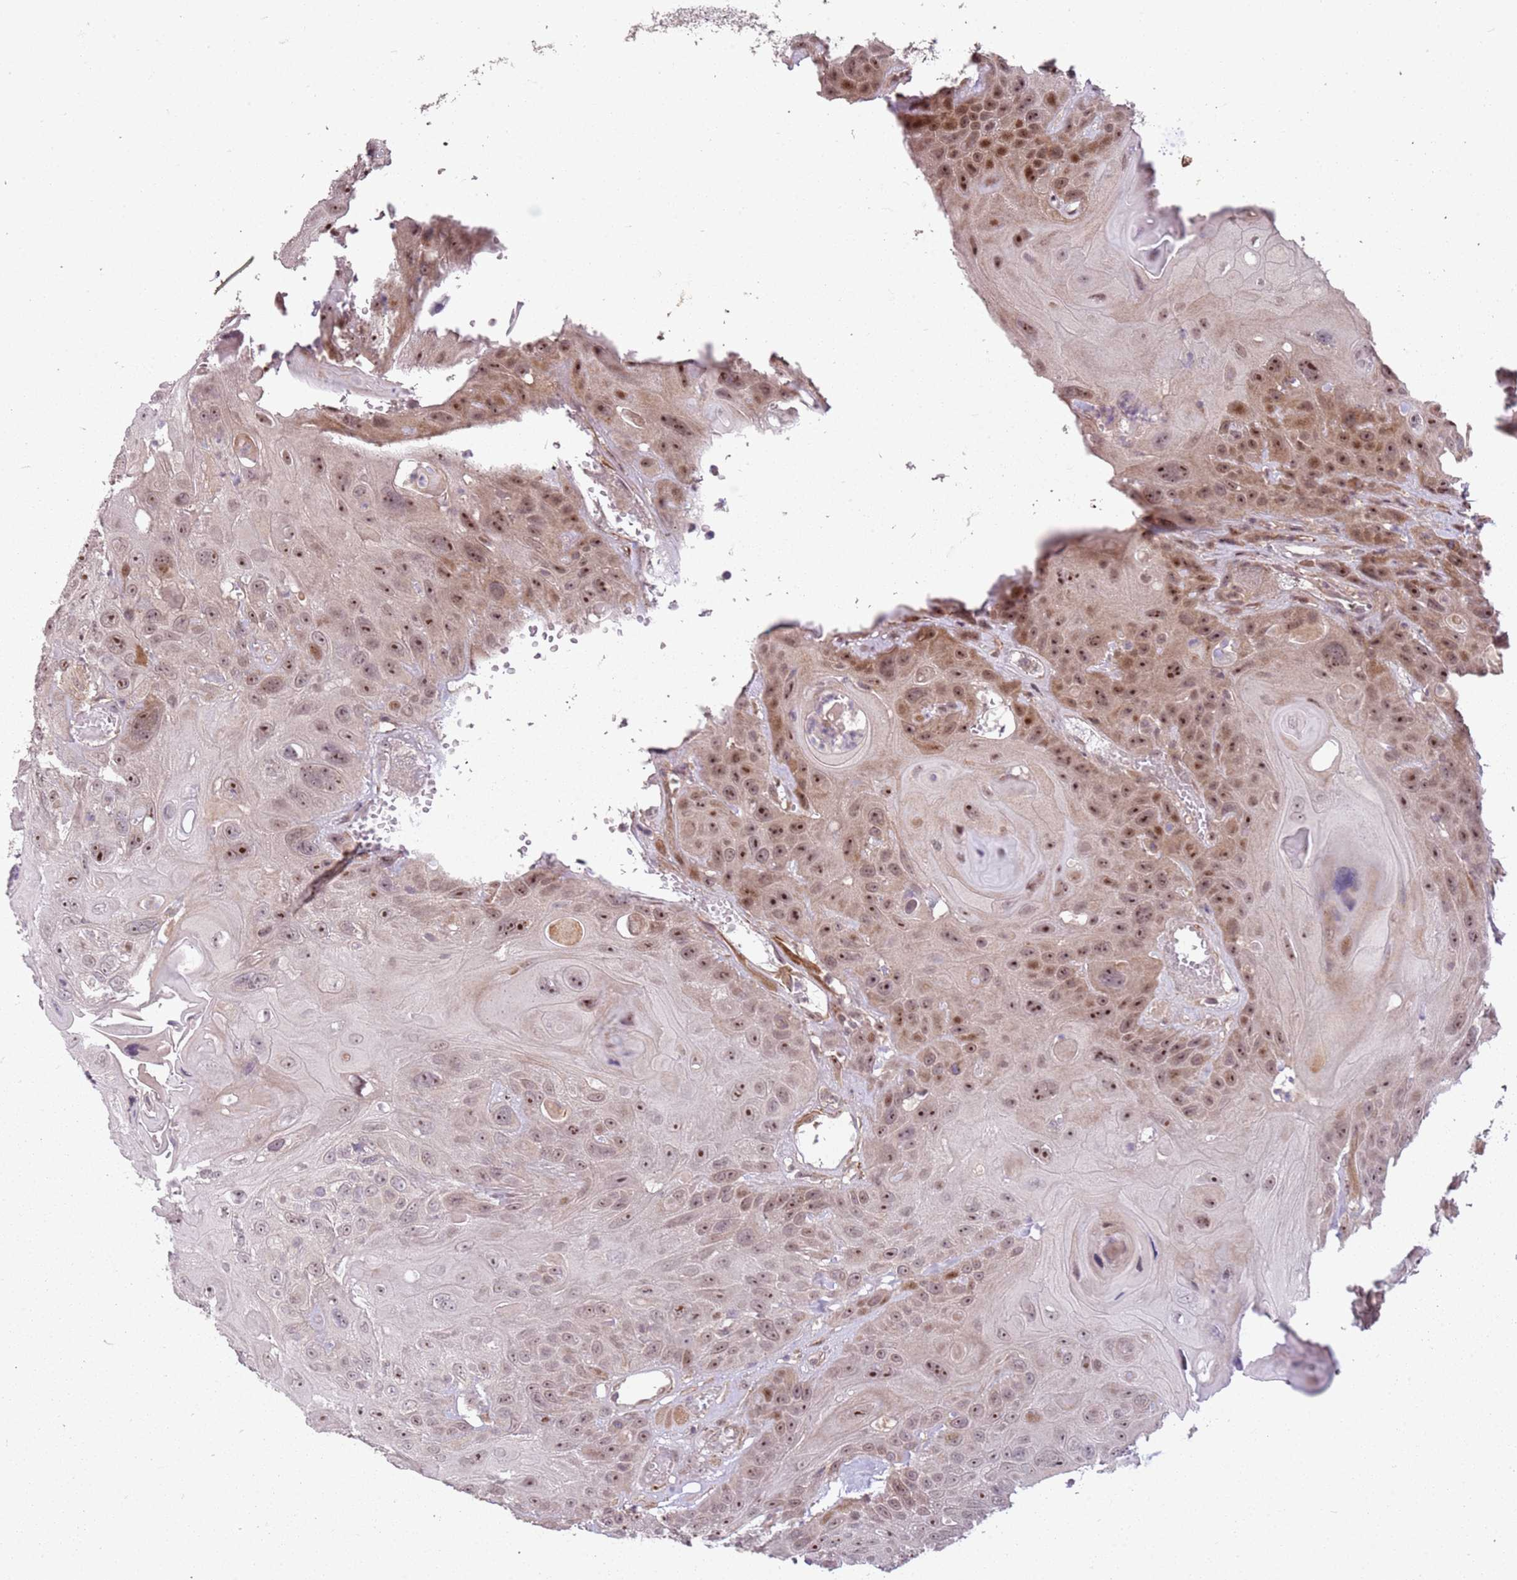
{"staining": {"intensity": "moderate", "quantity": ">75%", "location": "cytoplasmic/membranous,nuclear"}, "tissue": "head and neck cancer", "cell_type": "Tumor cells", "image_type": "cancer", "snomed": [{"axis": "morphology", "description": "Squamous cell carcinoma, NOS"}, {"axis": "topography", "description": "Head-Neck"}], "caption": "Protein expression analysis of squamous cell carcinoma (head and neck) demonstrates moderate cytoplasmic/membranous and nuclear positivity in about >75% of tumor cells.", "gene": "CHURC1", "patient": {"sex": "female", "age": 59}}